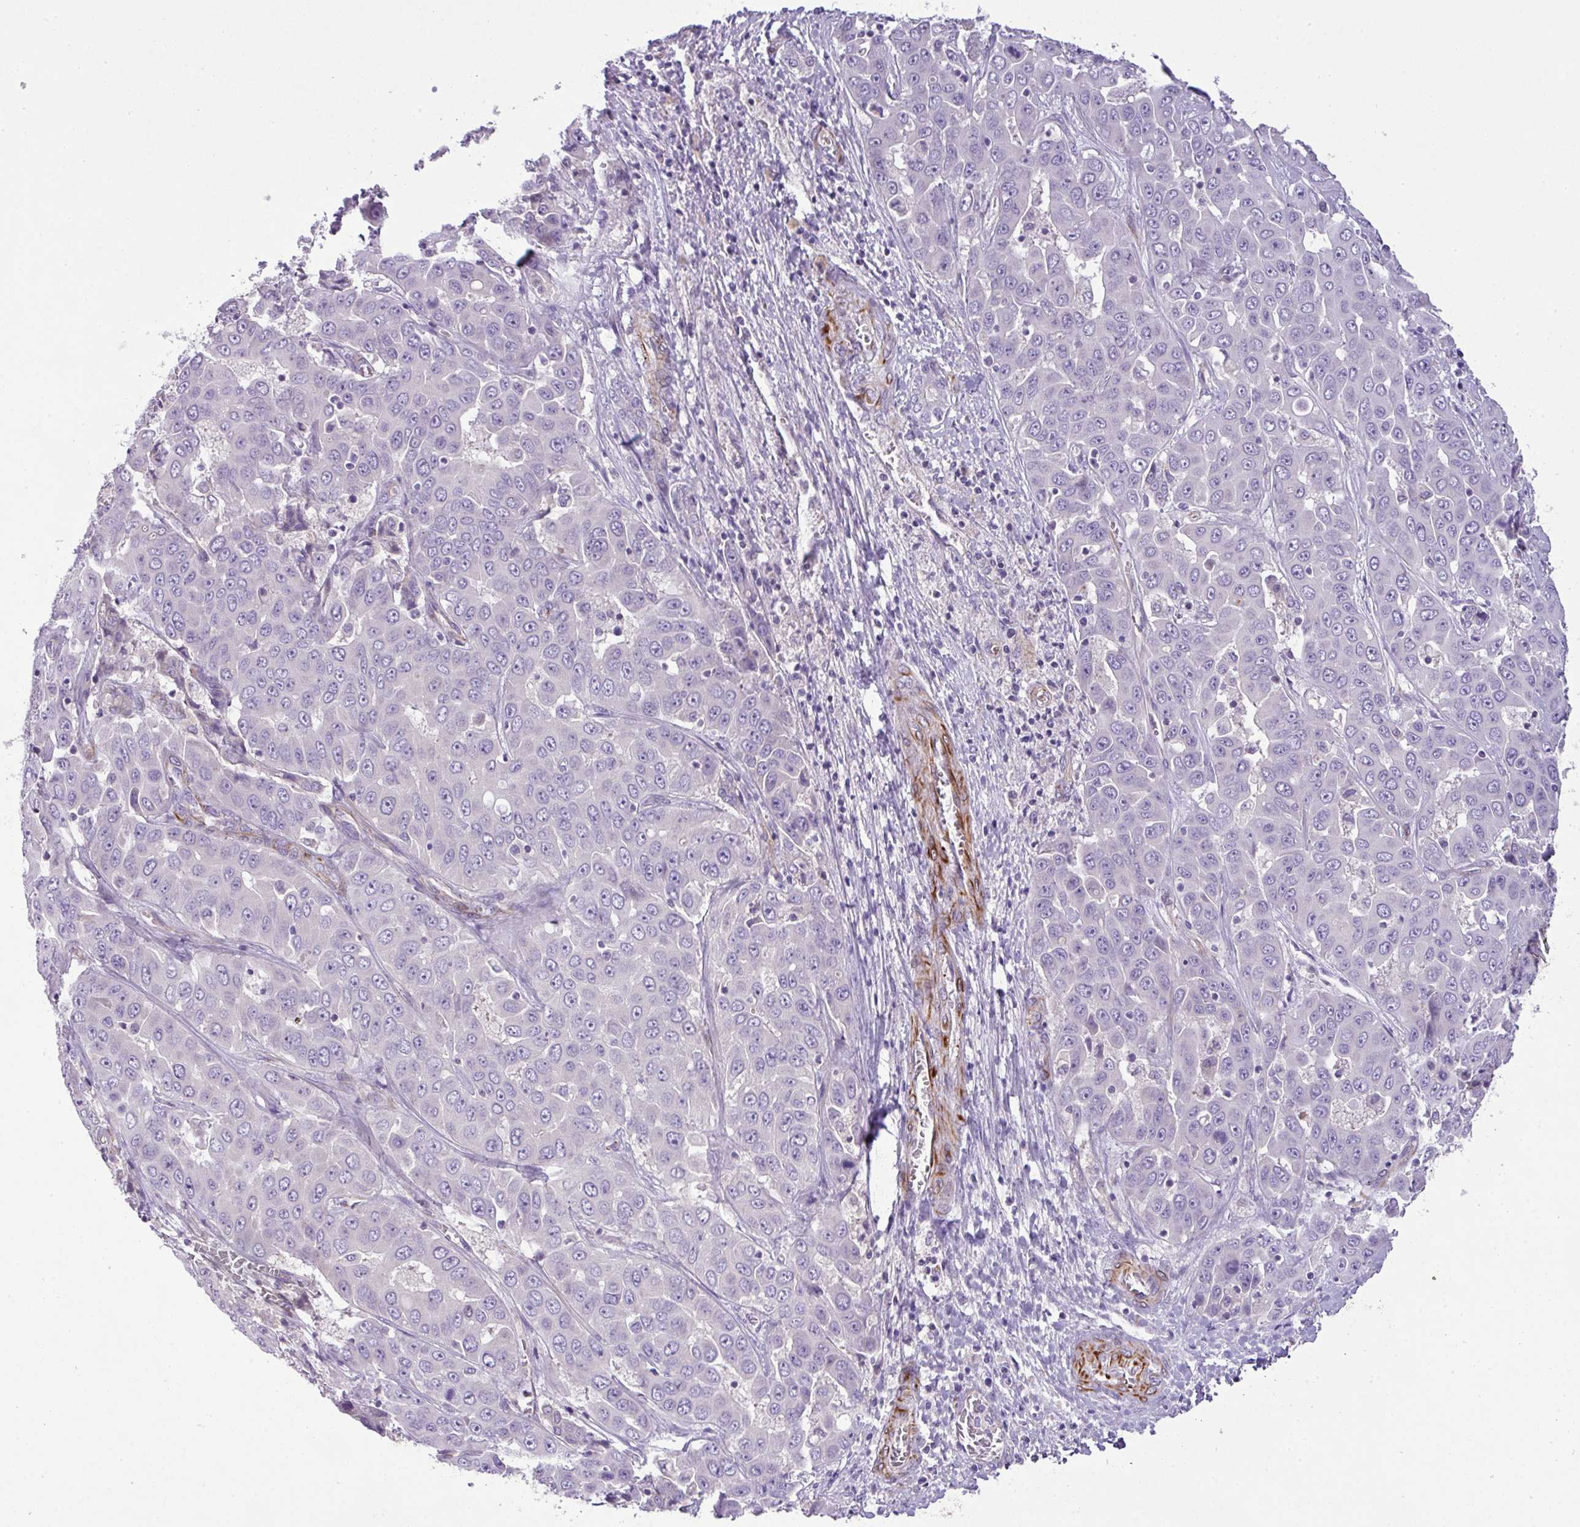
{"staining": {"intensity": "negative", "quantity": "none", "location": "none"}, "tissue": "liver cancer", "cell_type": "Tumor cells", "image_type": "cancer", "snomed": [{"axis": "morphology", "description": "Cholangiocarcinoma"}, {"axis": "topography", "description": "Liver"}], "caption": "Tumor cells are negative for brown protein staining in liver cancer (cholangiocarcinoma). Brightfield microscopy of immunohistochemistry stained with DAB (3,3'-diaminobenzidine) (brown) and hematoxylin (blue), captured at high magnification.", "gene": "ENSG00000273748", "patient": {"sex": "female", "age": 52}}